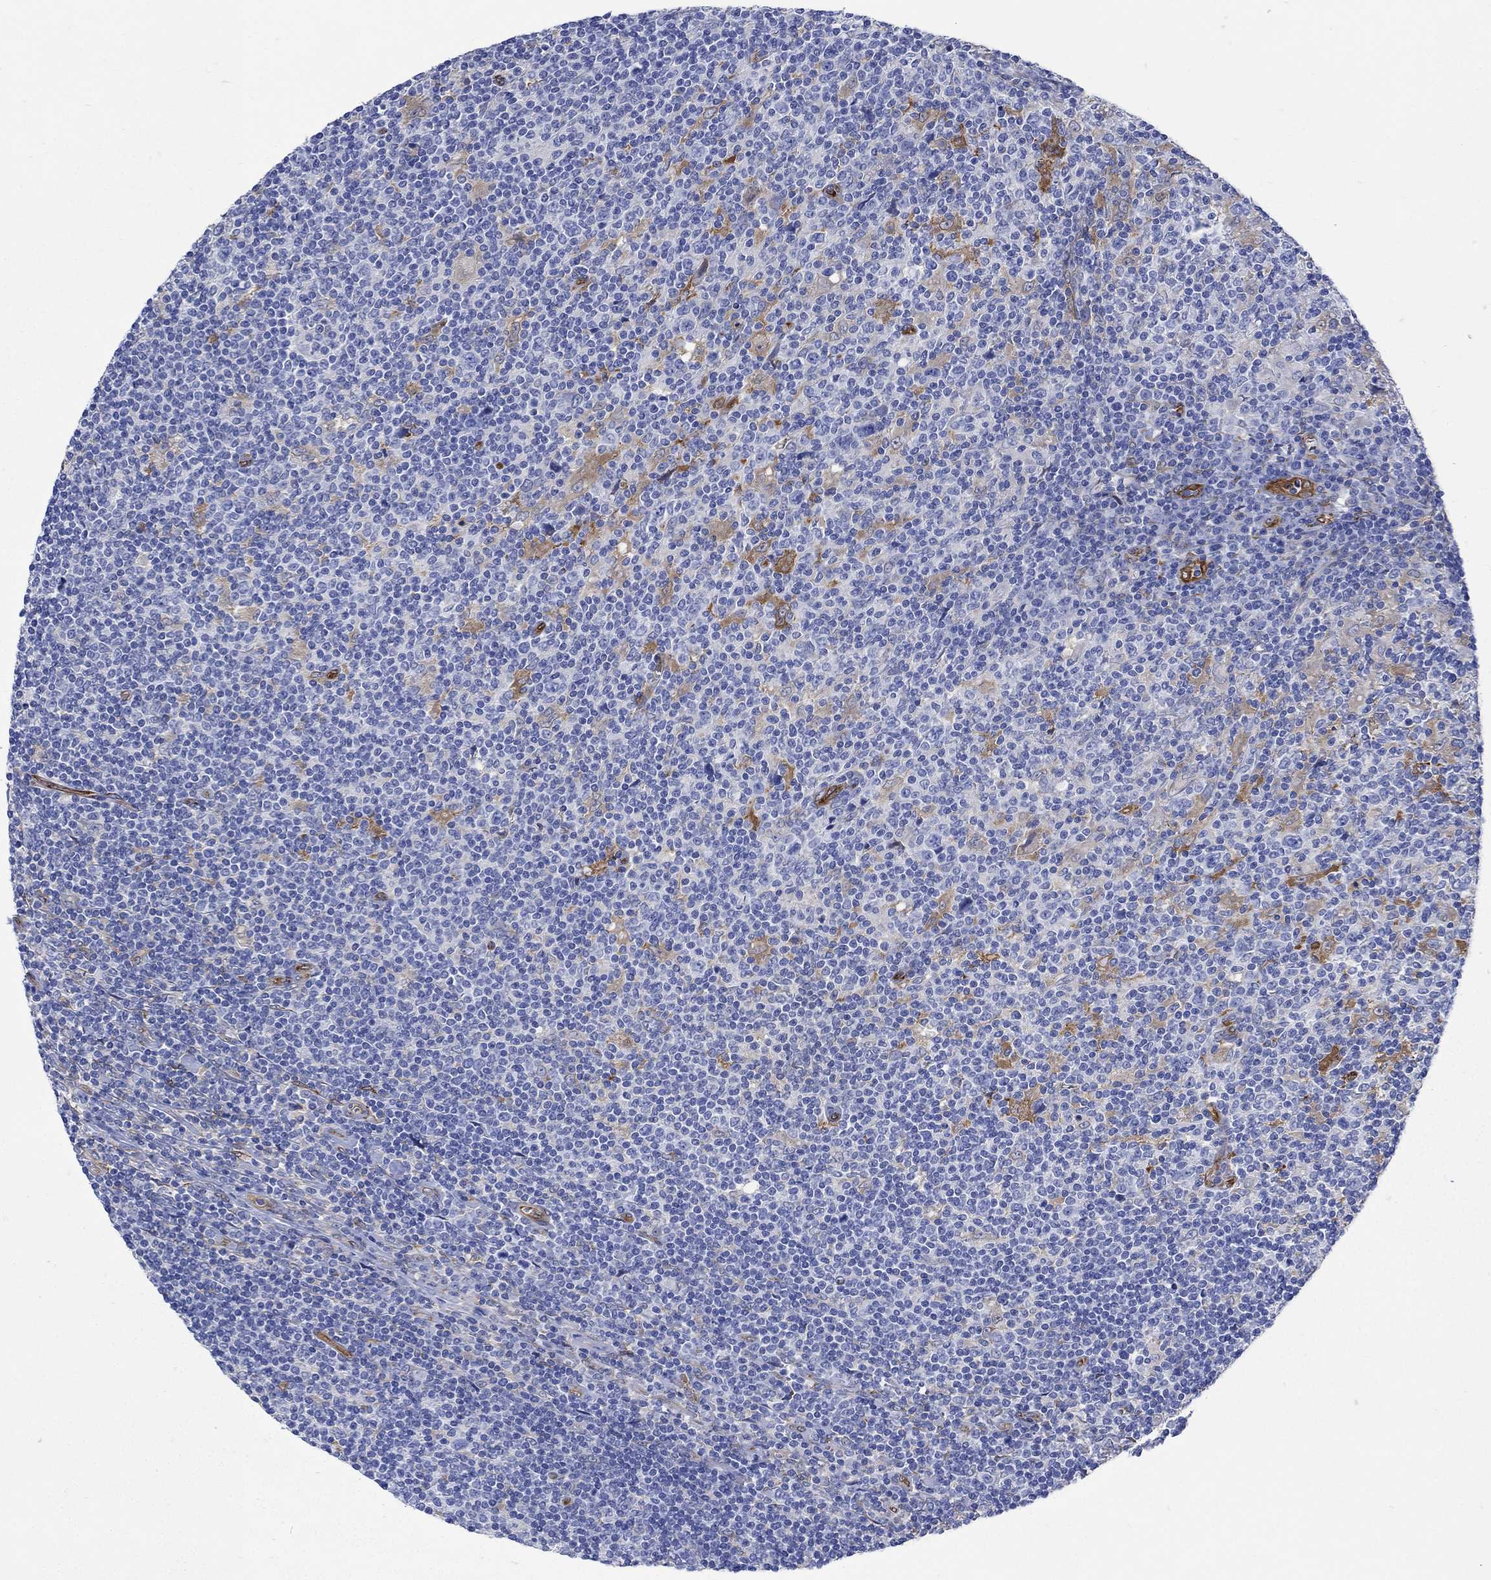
{"staining": {"intensity": "negative", "quantity": "none", "location": "none"}, "tissue": "lymphoma", "cell_type": "Tumor cells", "image_type": "cancer", "snomed": [{"axis": "morphology", "description": "Hodgkin's disease, NOS"}, {"axis": "topography", "description": "Lymph node"}], "caption": "Lymphoma was stained to show a protein in brown. There is no significant staining in tumor cells. The staining was performed using DAB (3,3'-diaminobenzidine) to visualize the protein expression in brown, while the nuclei were stained in blue with hematoxylin (Magnification: 20x).", "gene": "TGM2", "patient": {"sex": "male", "age": 40}}